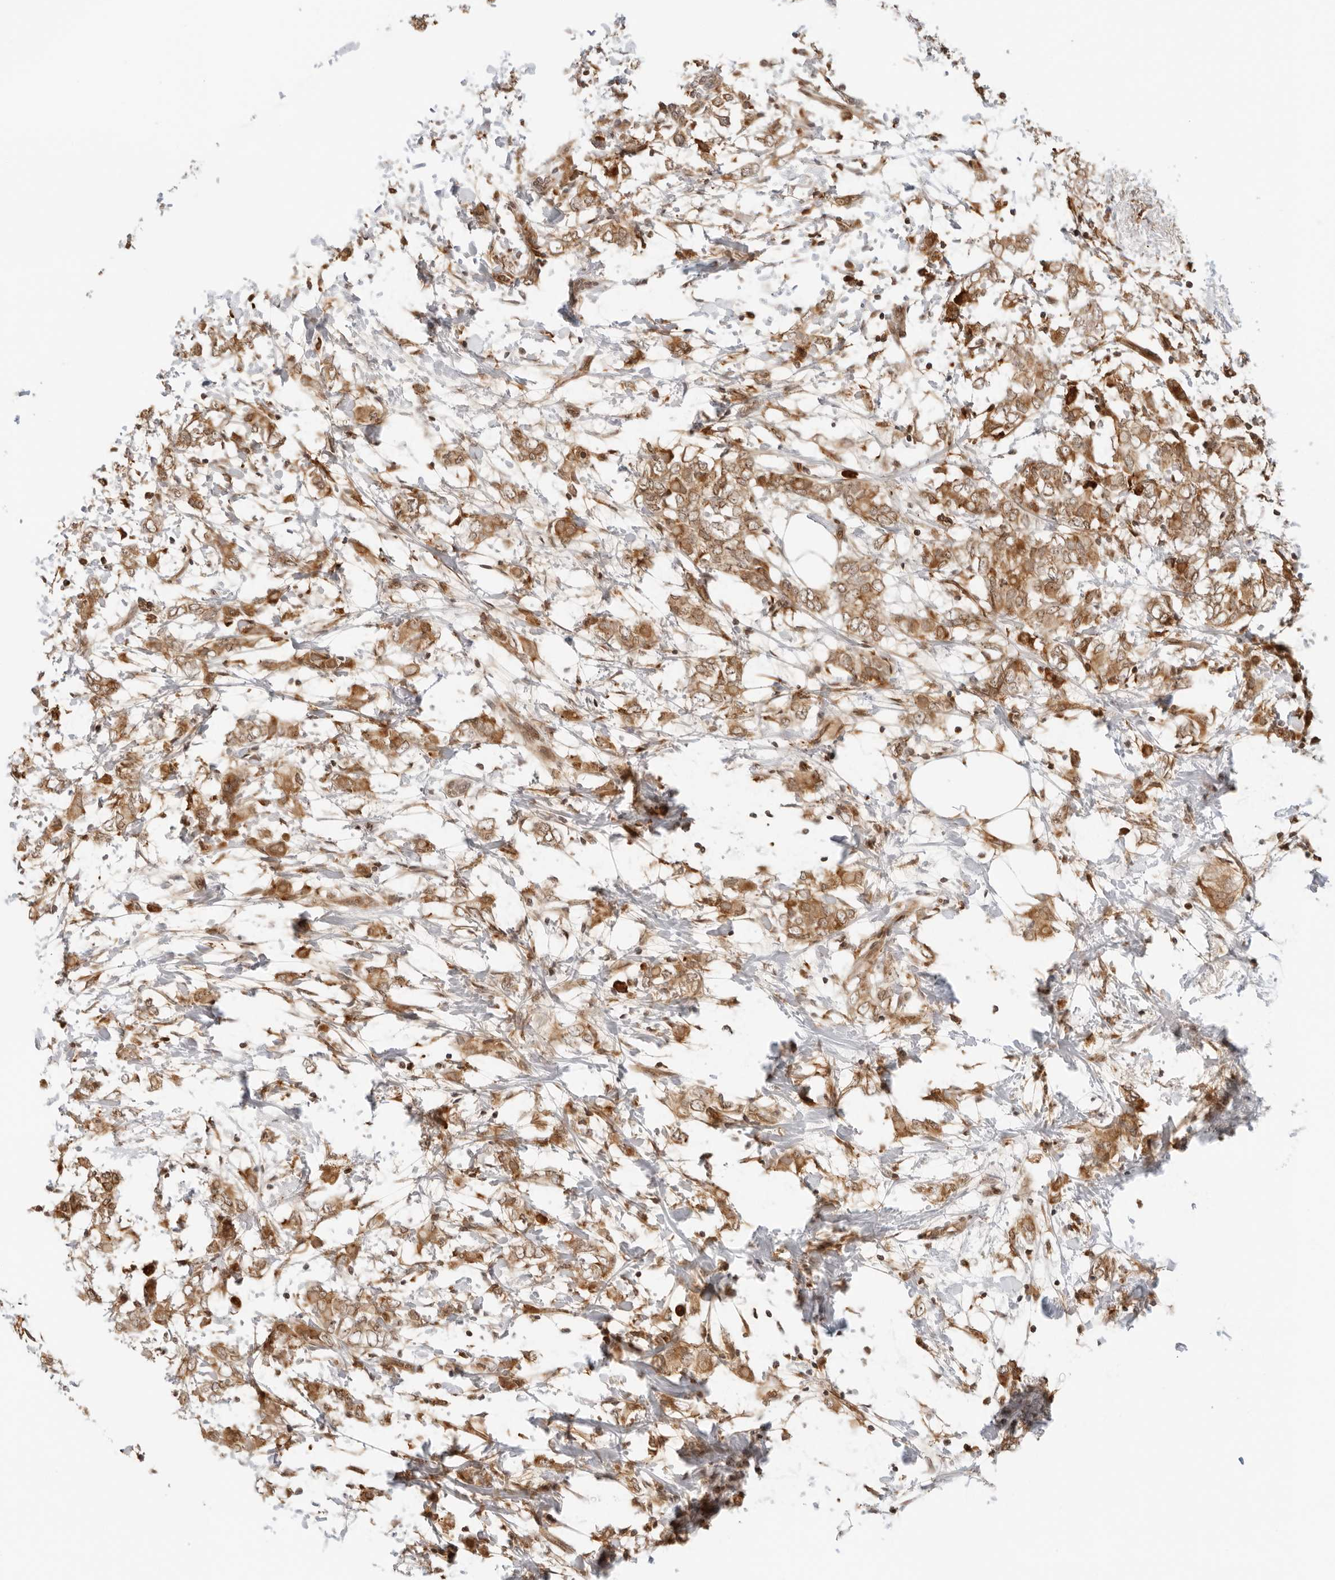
{"staining": {"intensity": "moderate", "quantity": ">75%", "location": "cytoplasmic/membranous"}, "tissue": "breast cancer", "cell_type": "Tumor cells", "image_type": "cancer", "snomed": [{"axis": "morphology", "description": "Normal tissue, NOS"}, {"axis": "morphology", "description": "Lobular carcinoma"}, {"axis": "topography", "description": "Breast"}], "caption": "Immunohistochemistry histopathology image of neoplastic tissue: breast lobular carcinoma stained using IHC displays medium levels of moderate protein expression localized specifically in the cytoplasmic/membranous of tumor cells, appearing as a cytoplasmic/membranous brown color.", "gene": "RC3H1", "patient": {"sex": "female", "age": 47}}